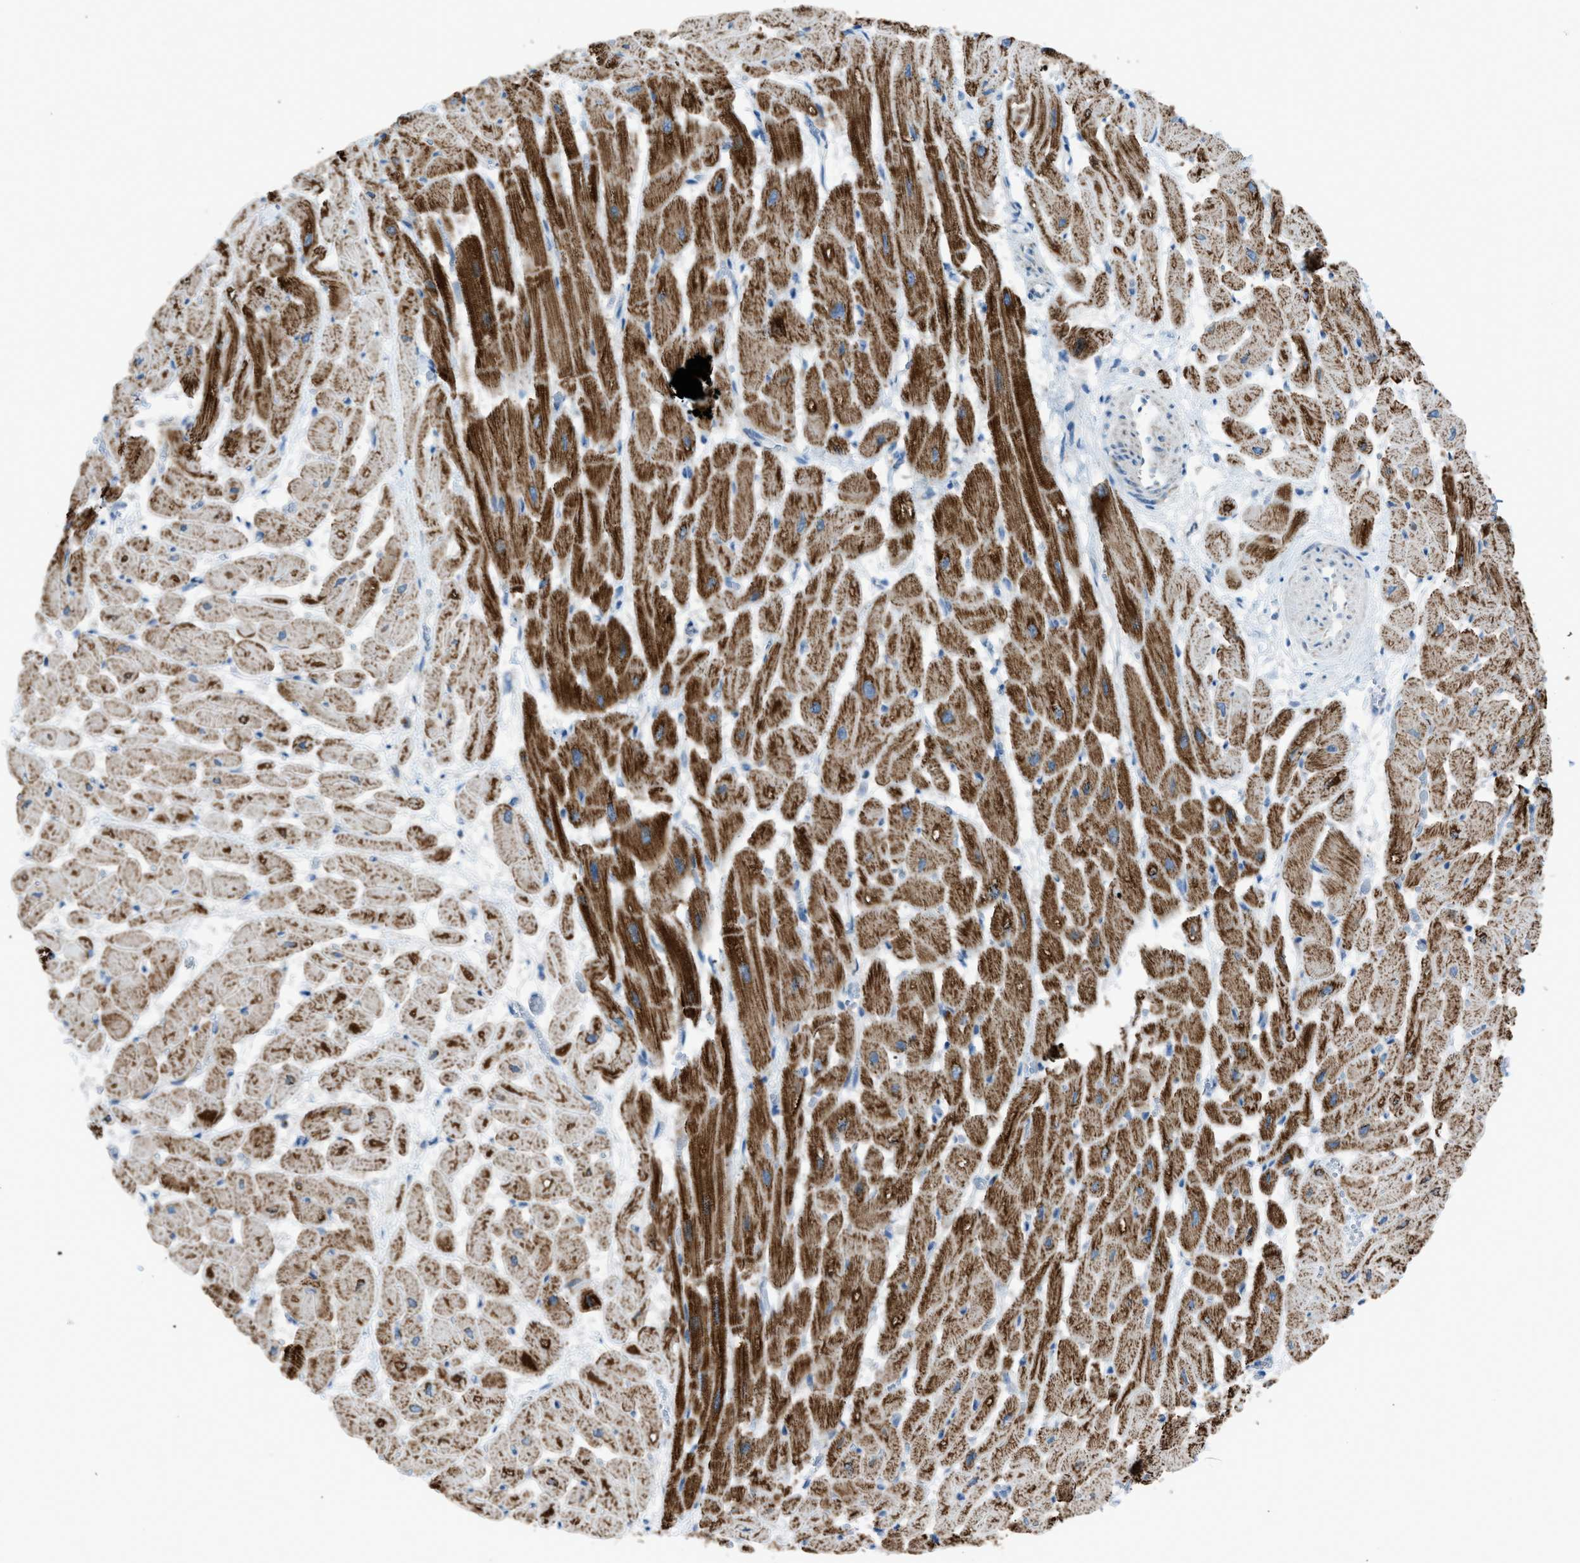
{"staining": {"intensity": "strong", "quantity": ">75%", "location": "cytoplasmic/membranous"}, "tissue": "heart muscle", "cell_type": "Cardiomyocytes", "image_type": "normal", "snomed": [{"axis": "morphology", "description": "Normal tissue, NOS"}, {"axis": "topography", "description": "Heart"}], "caption": "Benign heart muscle was stained to show a protein in brown. There is high levels of strong cytoplasmic/membranous expression in approximately >75% of cardiomyocytes. (brown staining indicates protein expression, while blue staining denotes nuclei).", "gene": "SRM", "patient": {"sex": "male", "age": 45}}